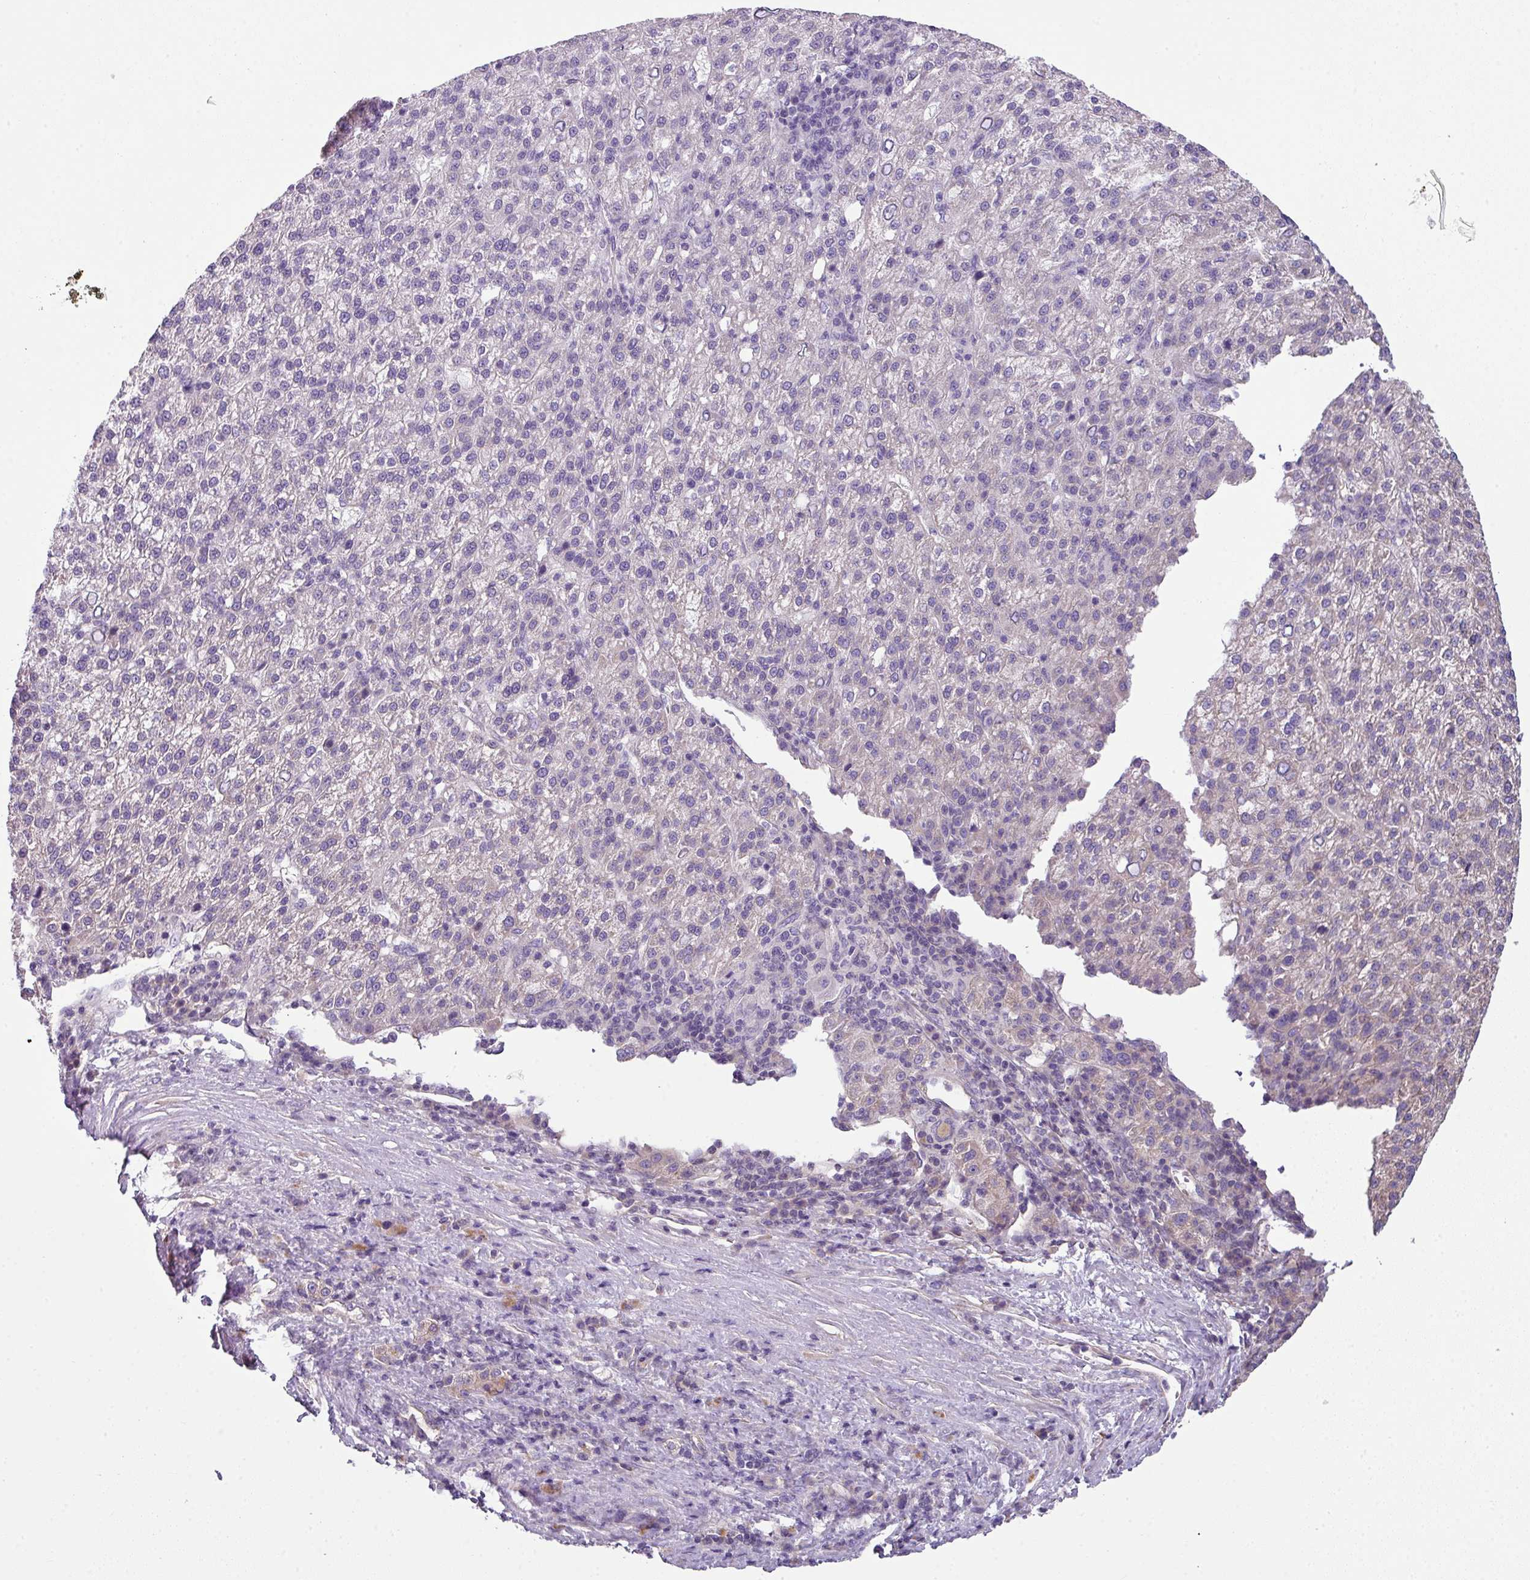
{"staining": {"intensity": "negative", "quantity": "none", "location": "none"}, "tissue": "liver cancer", "cell_type": "Tumor cells", "image_type": "cancer", "snomed": [{"axis": "morphology", "description": "Carcinoma, Hepatocellular, NOS"}, {"axis": "topography", "description": "Liver"}], "caption": "Immunohistochemistry (IHC) photomicrograph of neoplastic tissue: hepatocellular carcinoma (liver) stained with DAB (3,3'-diaminobenzidine) displays no significant protein expression in tumor cells. (Brightfield microscopy of DAB (3,3'-diaminobenzidine) immunohistochemistry at high magnification).", "gene": "PALS2", "patient": {"sex": "female", "age": 58}}